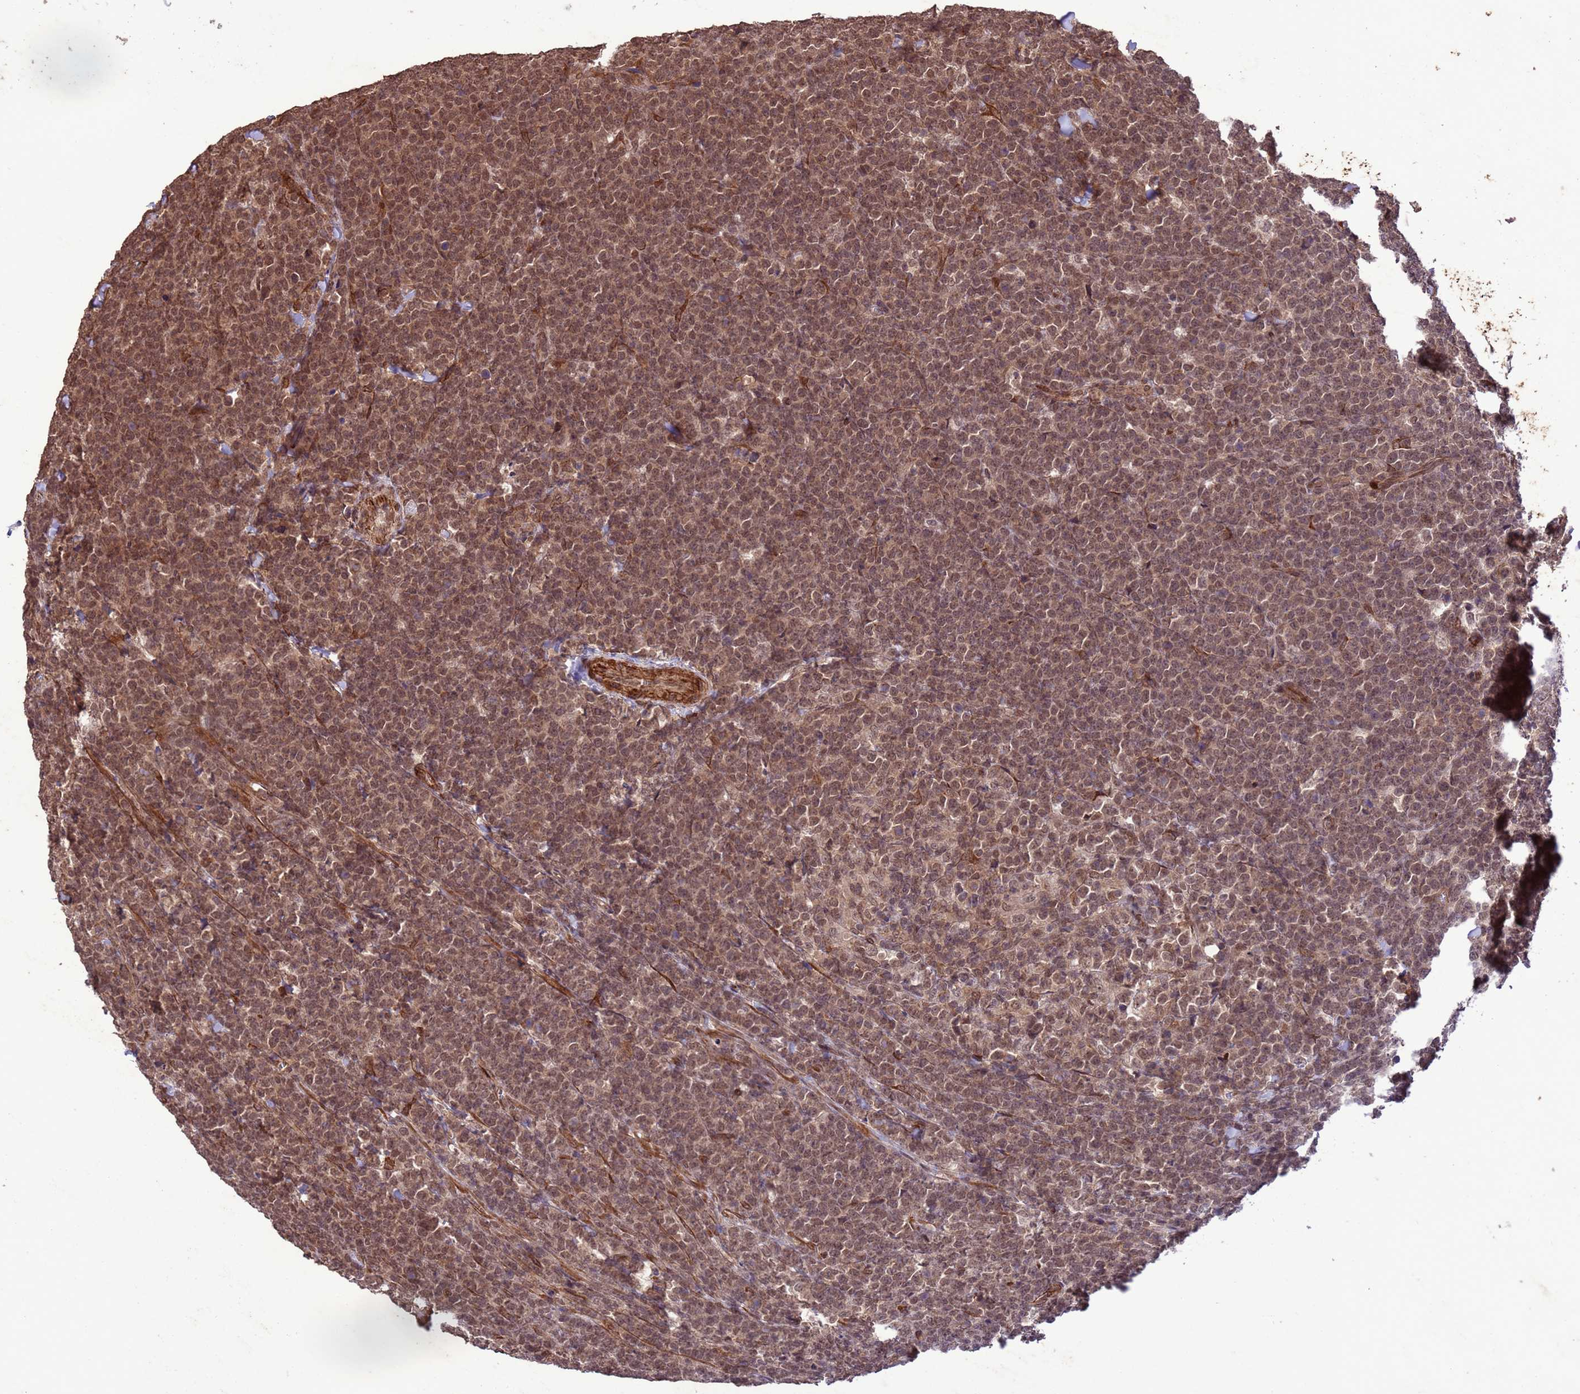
{"staining": {"intensity": "moderate", "quantity": ">75%", "location": "cytoplasmic/membranous,nuclear"}, "tissue": "lymphoma", "cell_type": "Tumor cells", "image_type": "cancer", "snomed": [{"axis": "morphology", "description": "Malignant lymphoma, non-Hodgkin's type, High grade"}, {"axis": "topography", "description": "Small intestine"}], "caption": "This is an image of IHC staining of lymphoma, which shows moderate staining in the cytoplasmic/membranous and nuclear of tumor cells.", "gene": "VSTM4", "patient": {"sex": "male", "age": 8}}